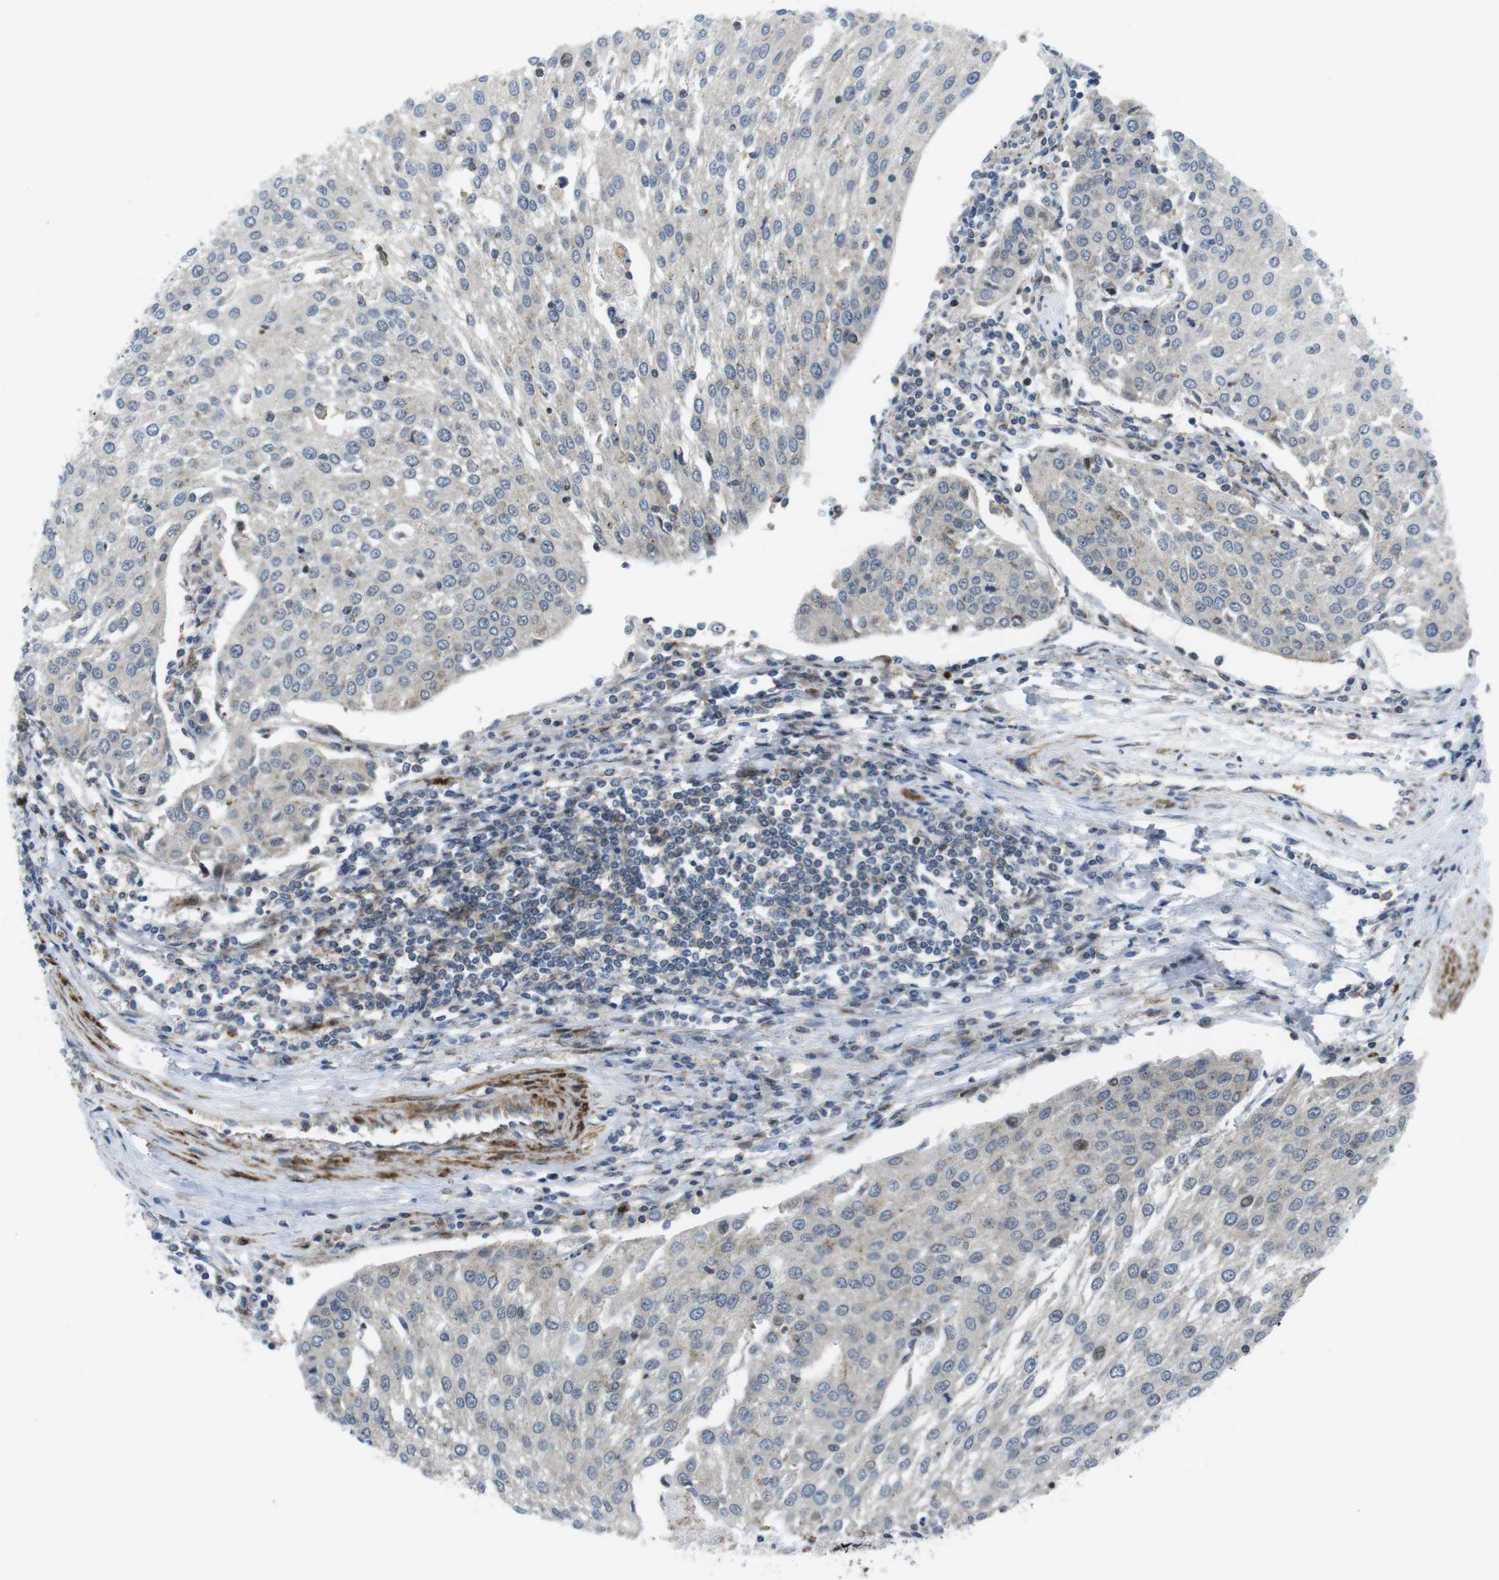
{"staining": {"intensity": "negative", "quantity": "none", "location": "none"}, "tissue": "urothelial cancer", "cell_type": "Tumor cells", "image_type": "cancer", "snomed": [{"axis": "morphology", "description": "Urothelial carcinoma, High grade"}, {"axis": "topography", "description": "Urinary bladder"}], "caption": "DAB immunohistochemical staining of human high-grade urothelial carcinoma demonstrates no significant staining in tumor cells.", "gene": "CUL7", "patient": {"sex": "female", "age": 85}}